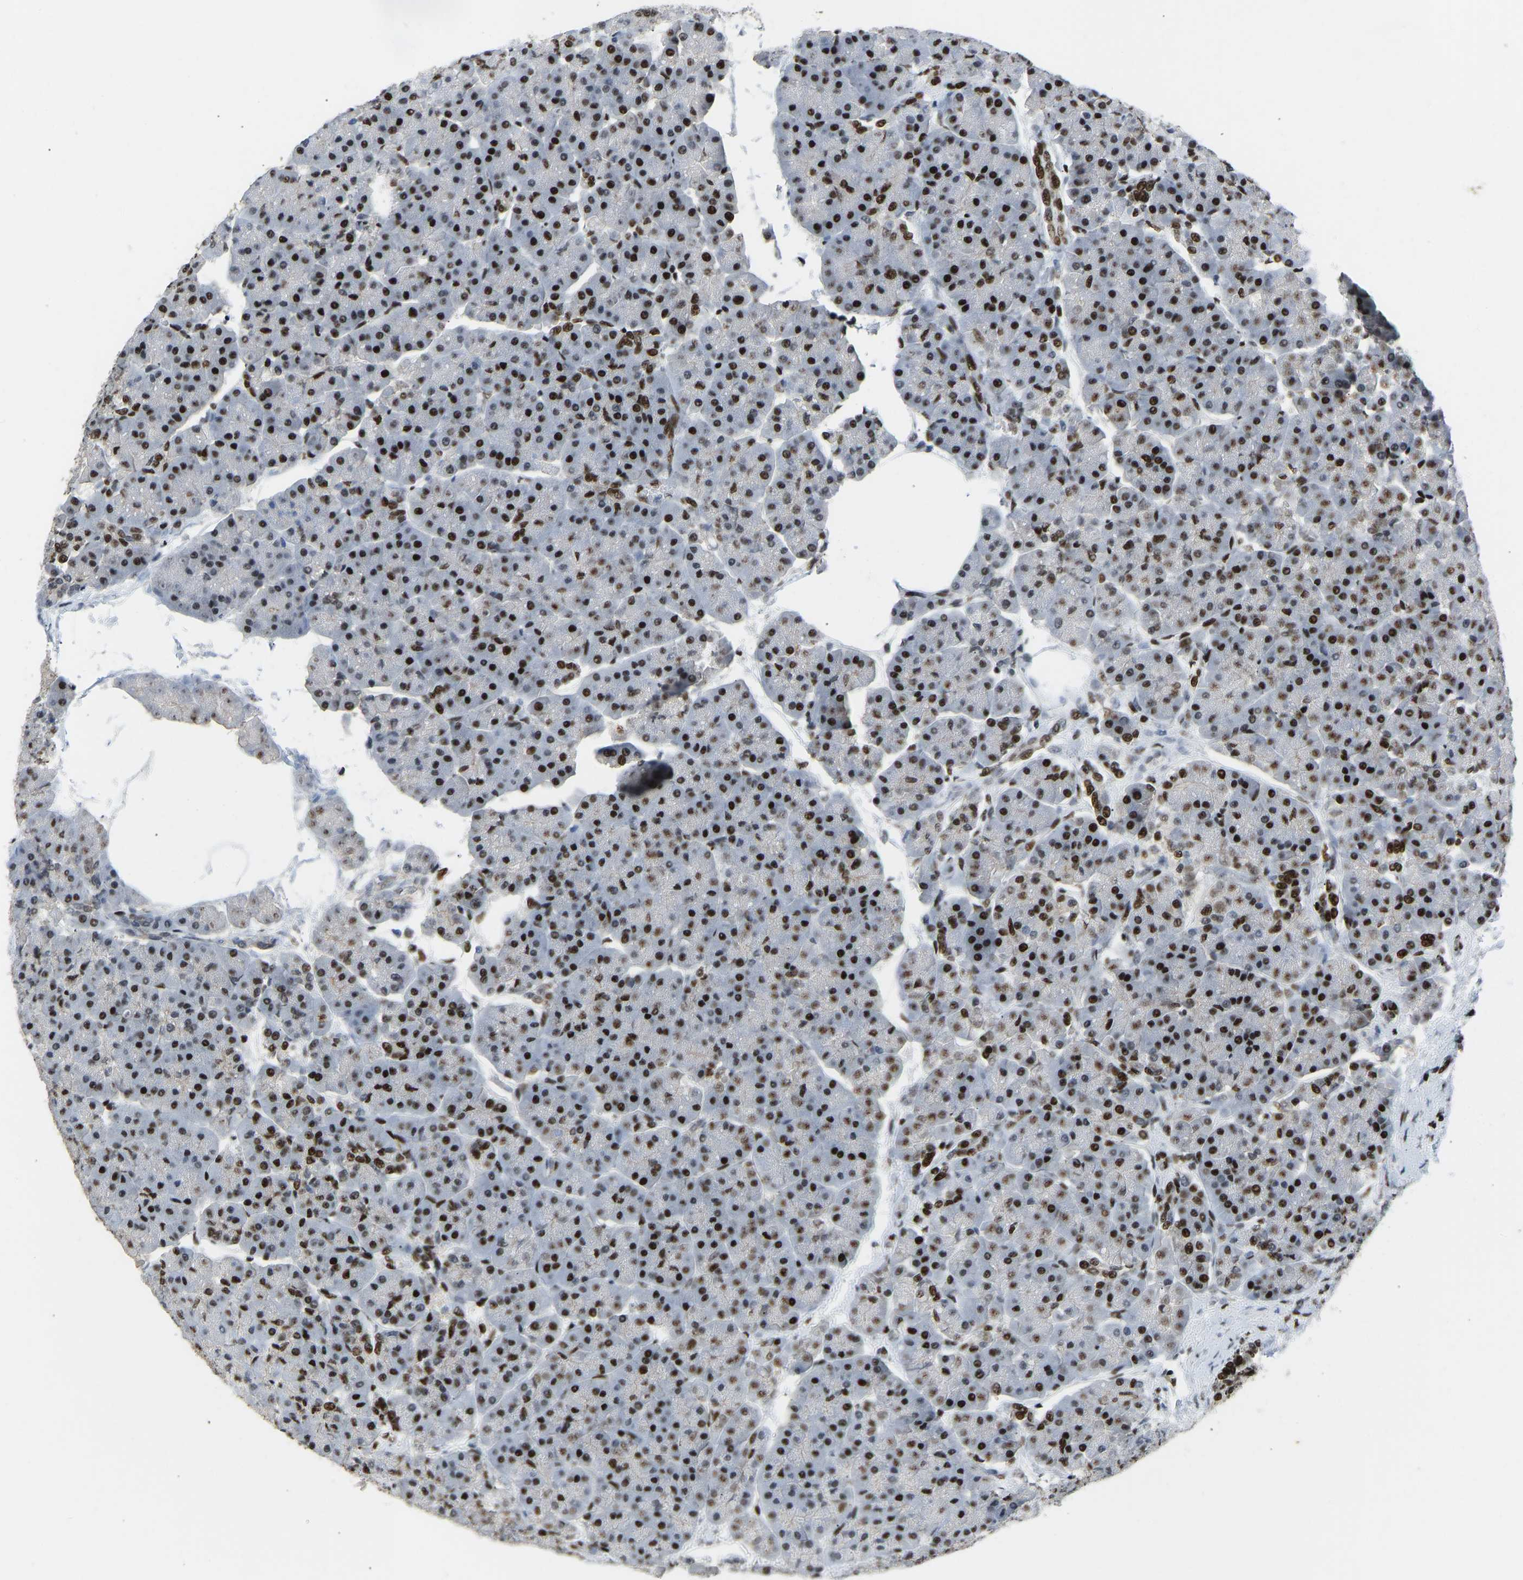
{"staining": {"intensity": "strong", "quantity": ">75%", "location": "nuclear"}, "tissue": "pancreas", "cell_type": "Exocrine glandular cells", "image_type": "normal", "snomed": [{"axis": "morphology", "description": "Normal tissue, NOS"}, {"axis": "topography", "description": "Pancreas"}], "caption": "Human pancreas stained for a protein (brown) demonstrates strong nuclear positive expression in approximately >75% of exocrine glandular cells.", "gene": "FOXK1", "patient": {"sex": "female", "age": 70}}